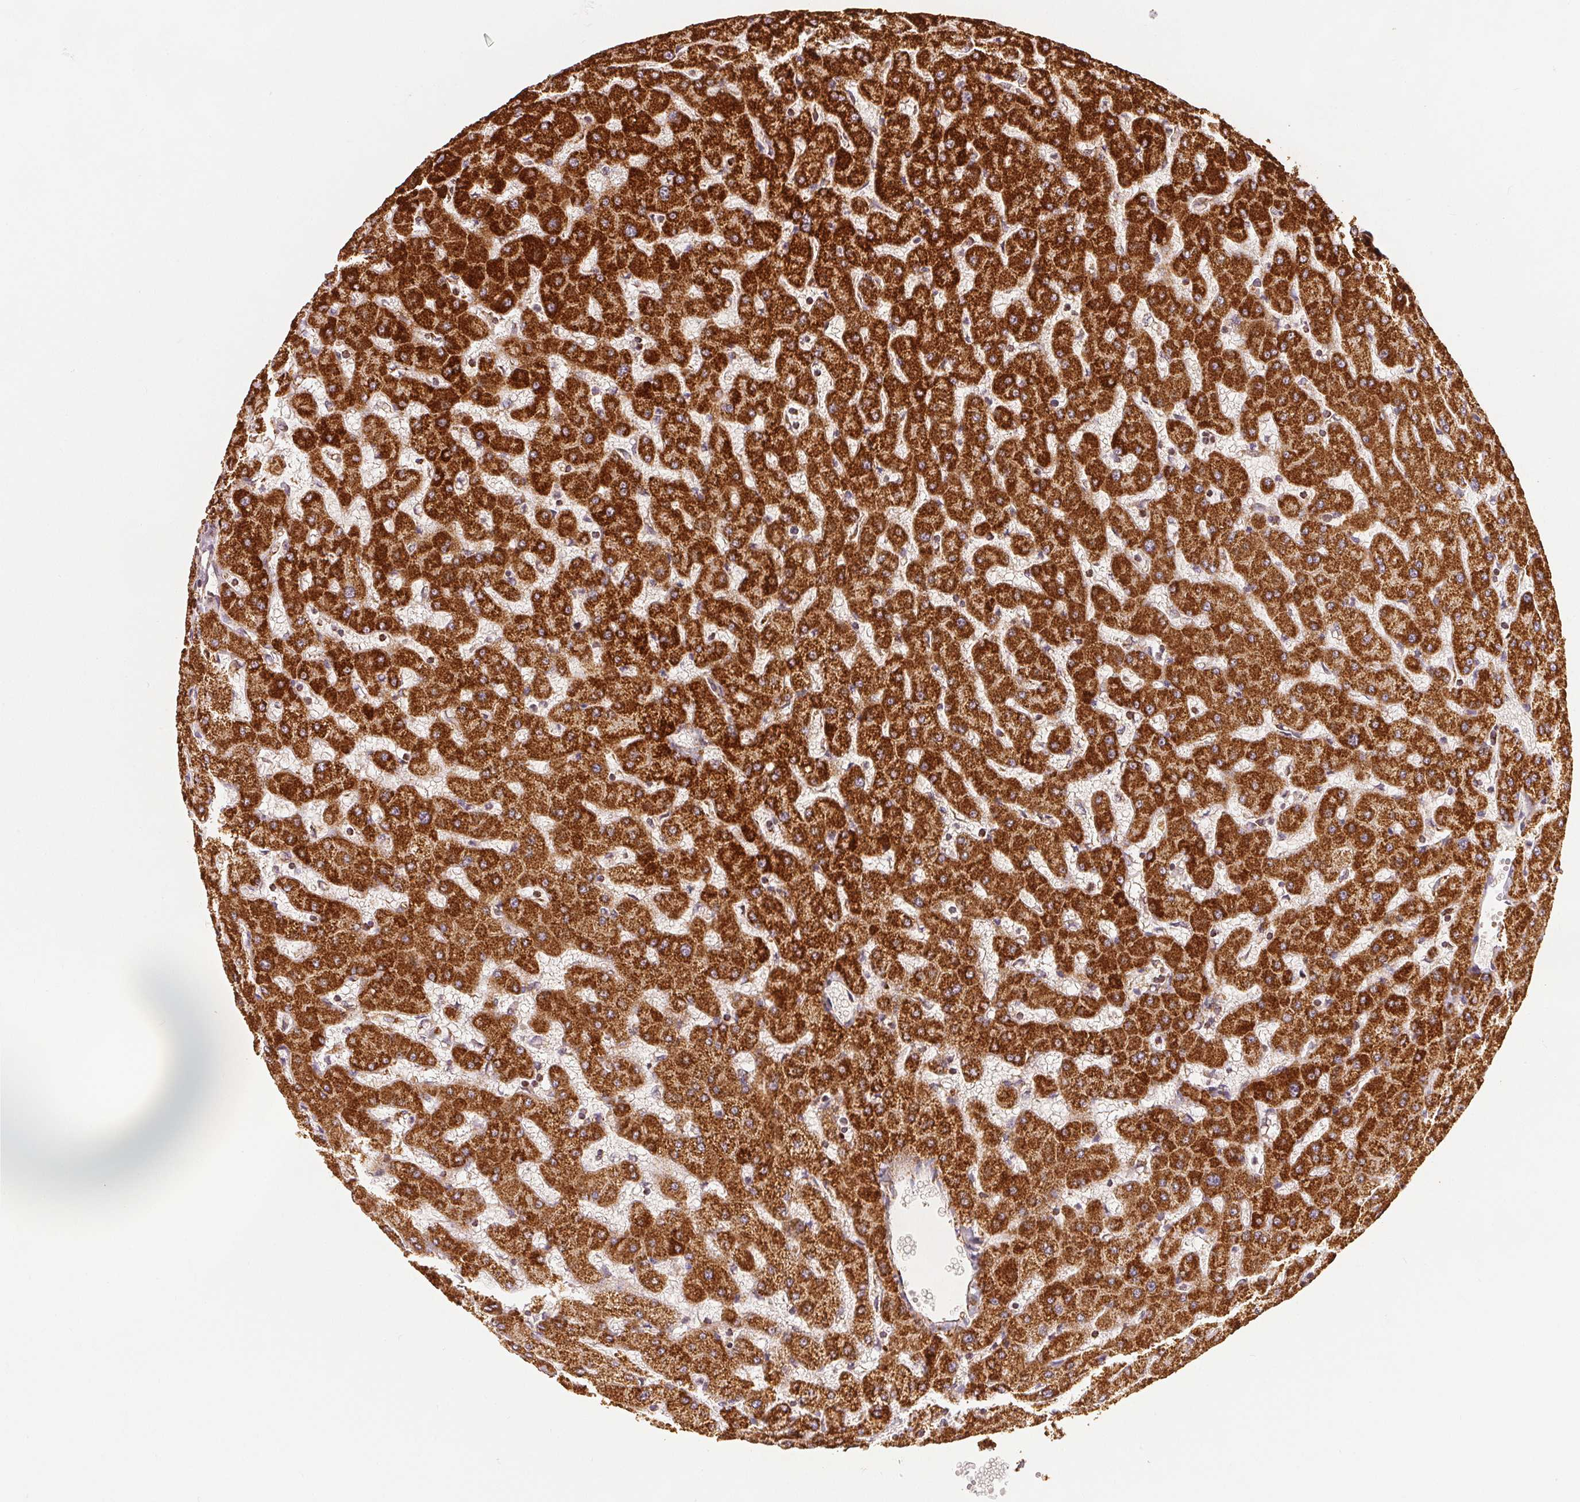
{"staining": {"intensity": "moderate", "quantity": ">75%", "location": "cytoplasmic/membranous"}, "tissue": "liver", "cell_type": "Cholangiocytes", "image_type": "normal", "snomed": [{"axis": "morphology", "description": "Normal tissue, NOS"}, {"axis": "topography", "description": "Liver"}], "caption": "Immunohistochemical staining of normal liver demonstrates >75% levels of moderate cytoplasmic/membranous protein staining in approximately >75% of cholangiocytes. The staining was performed using DAB (3,3'-diaminobenzidine), with brown indicating positive protein expression. Nuclei are stained blue with hematoxylin.", "gene": "SDHB", "patient": {"sex": "female", "age": 63}}